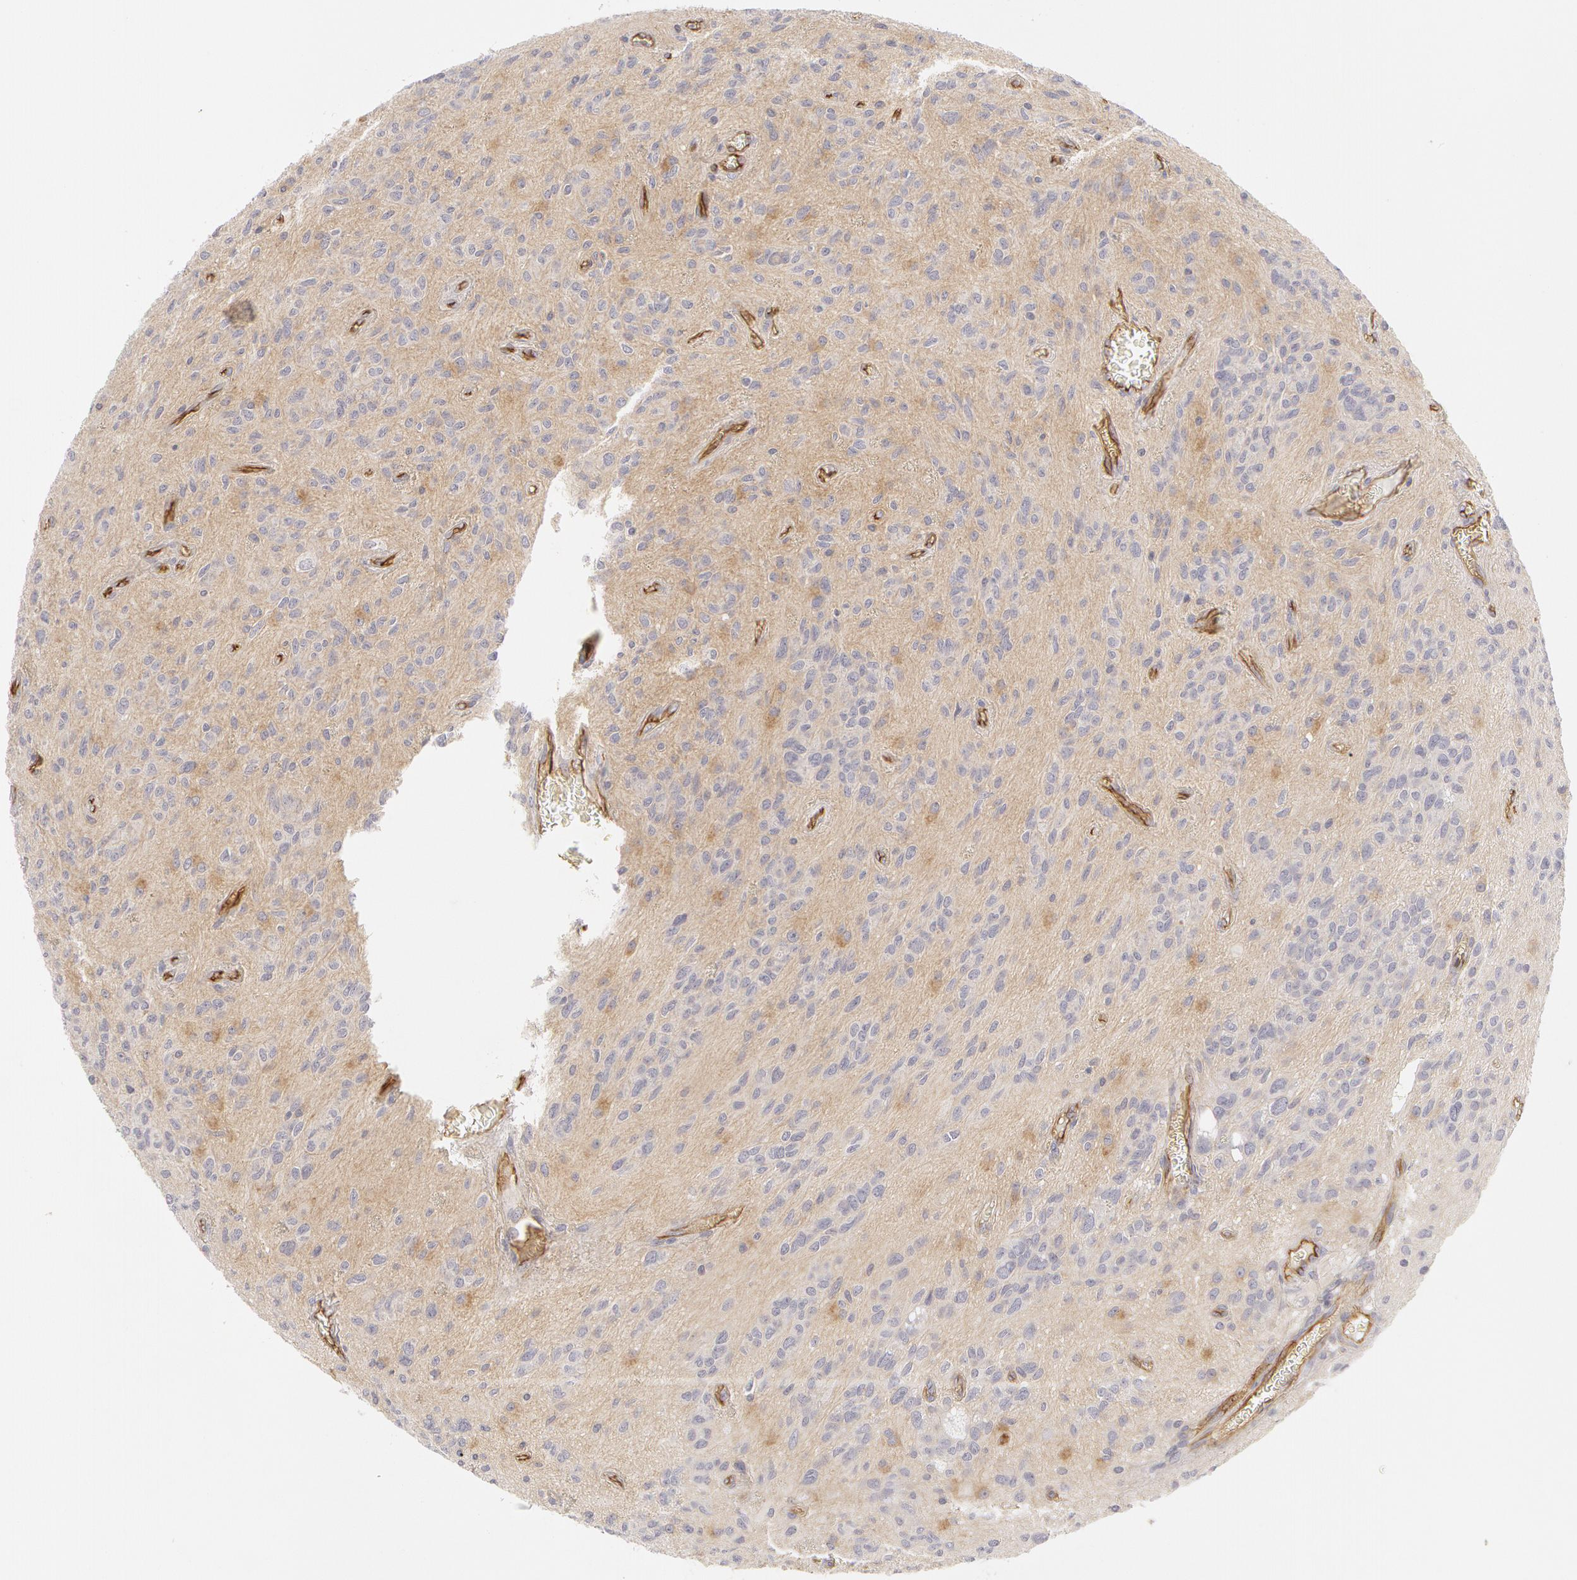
{"staining": {"intensity": "weak", "quantity": "25%-75%", "location": "cytoplasmic/membranous"}, "tissue": "glioma", "cell_type": "Tumor cells", "image_type": "cancer", "snomed": [{"axis": "morphology", "description": "Glioma, malignant, Low grade"}, {"axis": "topography", "description": "Brain"}], "caption": "This photomicrograph displays IHC staining of human malignant glioma (low-grade), with low weak cytoplasmic/membranous expression in approximately 25%-75% of tumor cells.", "gene": "ABCB1", "patient": {"sex": "female", "age": 15}}